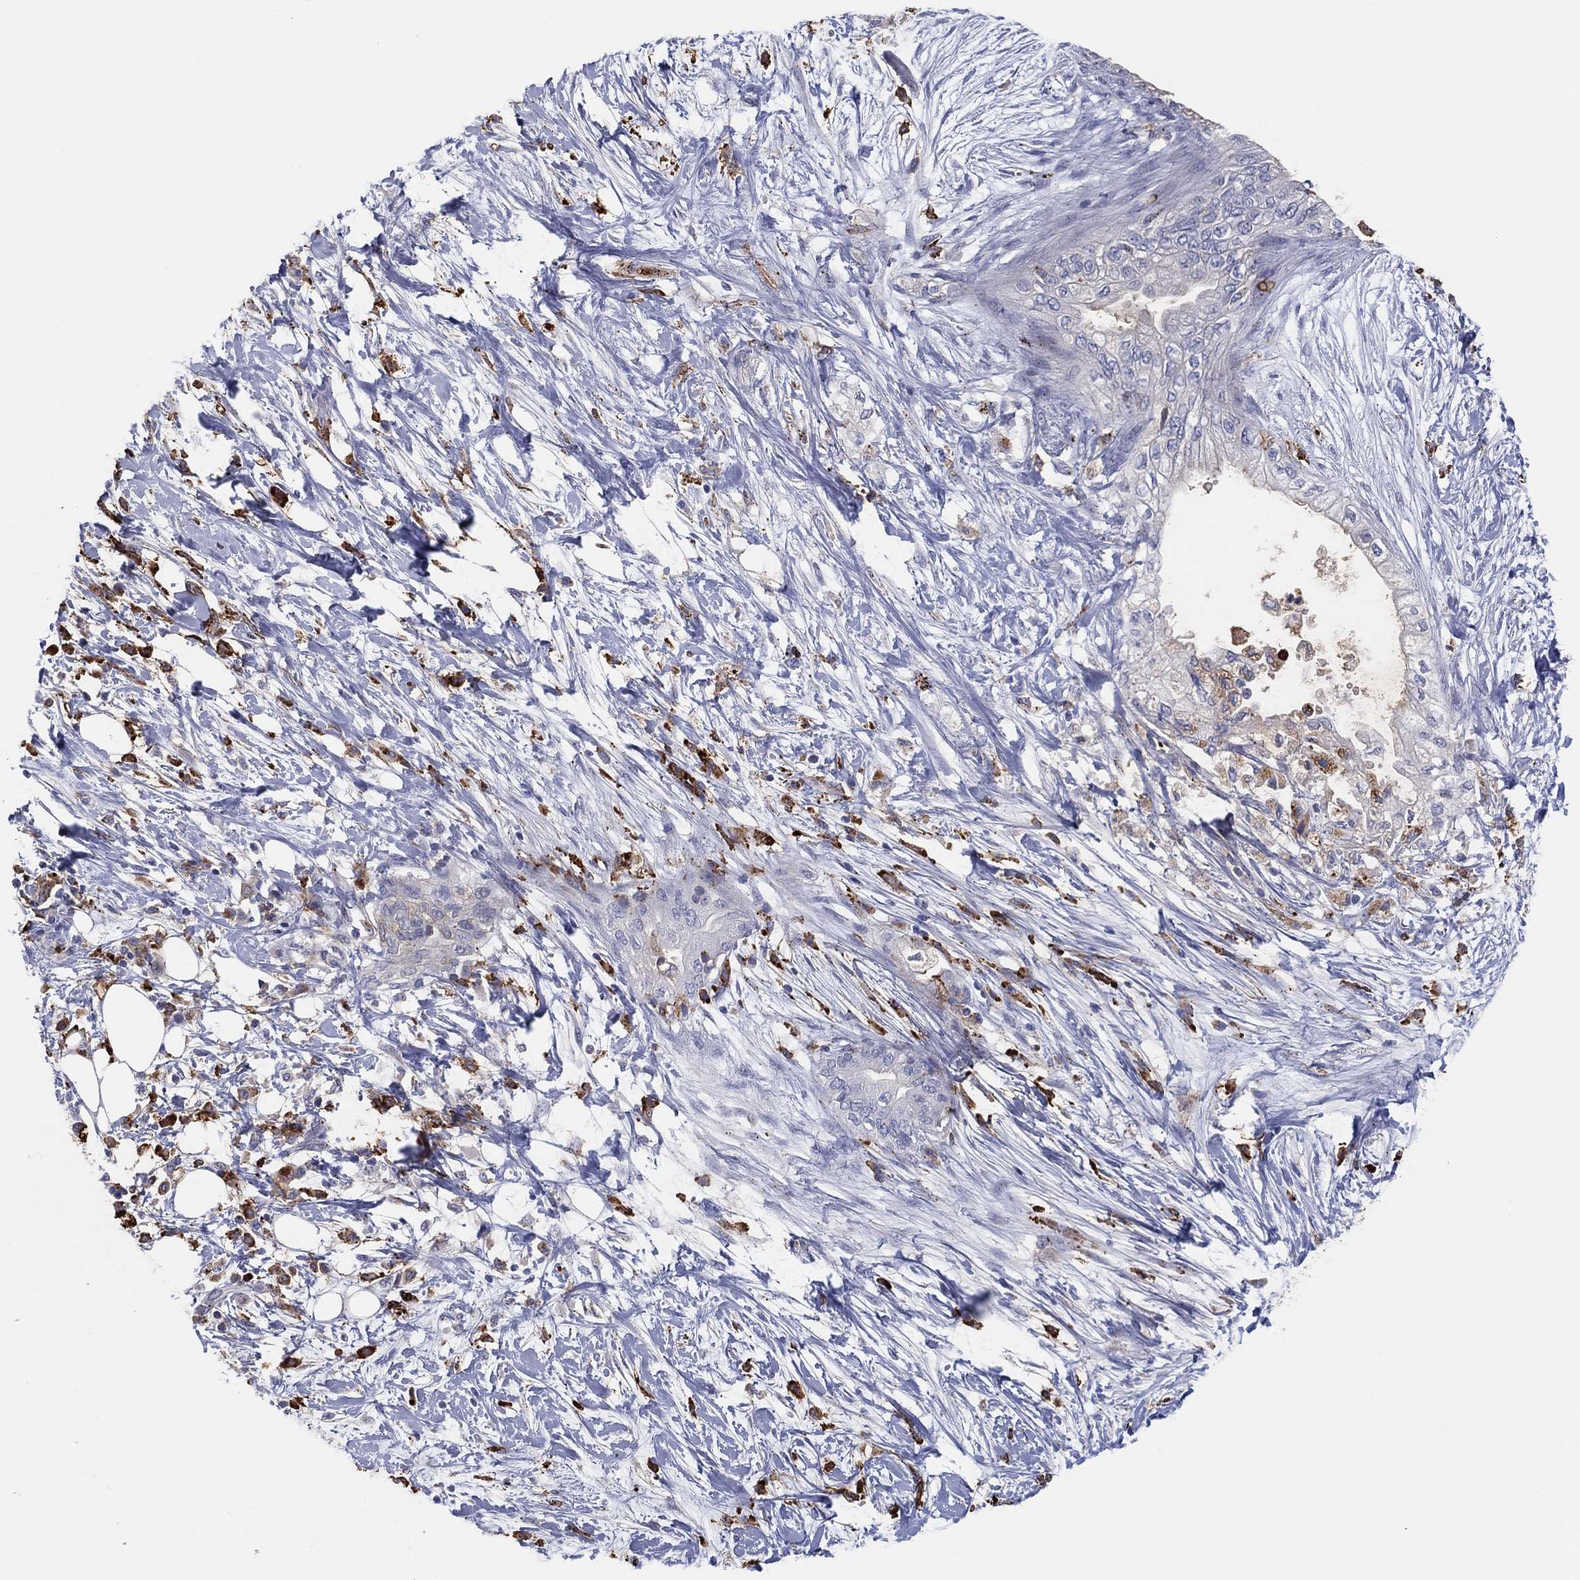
{"staining": {"intensity": "negative", "quantity": "none", "location": "none"}, "tissue": "pancreatic cancer", "cell_type": "Tumor cells", "image_type": "cancer", "snomed": [{"axis": "morphology", "description": "Normal tissue, NOS"}, {"axis": "morphology", "description": "Adenocarcinoma, NOS"}, {"axis": "topography", "description": "Pancreas"}, {"axis": "topography", "description": "Duodenum"}], "caption": "This is an immunohistochemistry photomicrograph of human pancreatic cancer. There is no positivity in tumor cells.", "gene": "PLAC8", "patient": {"sex": "female", "age": 60}}